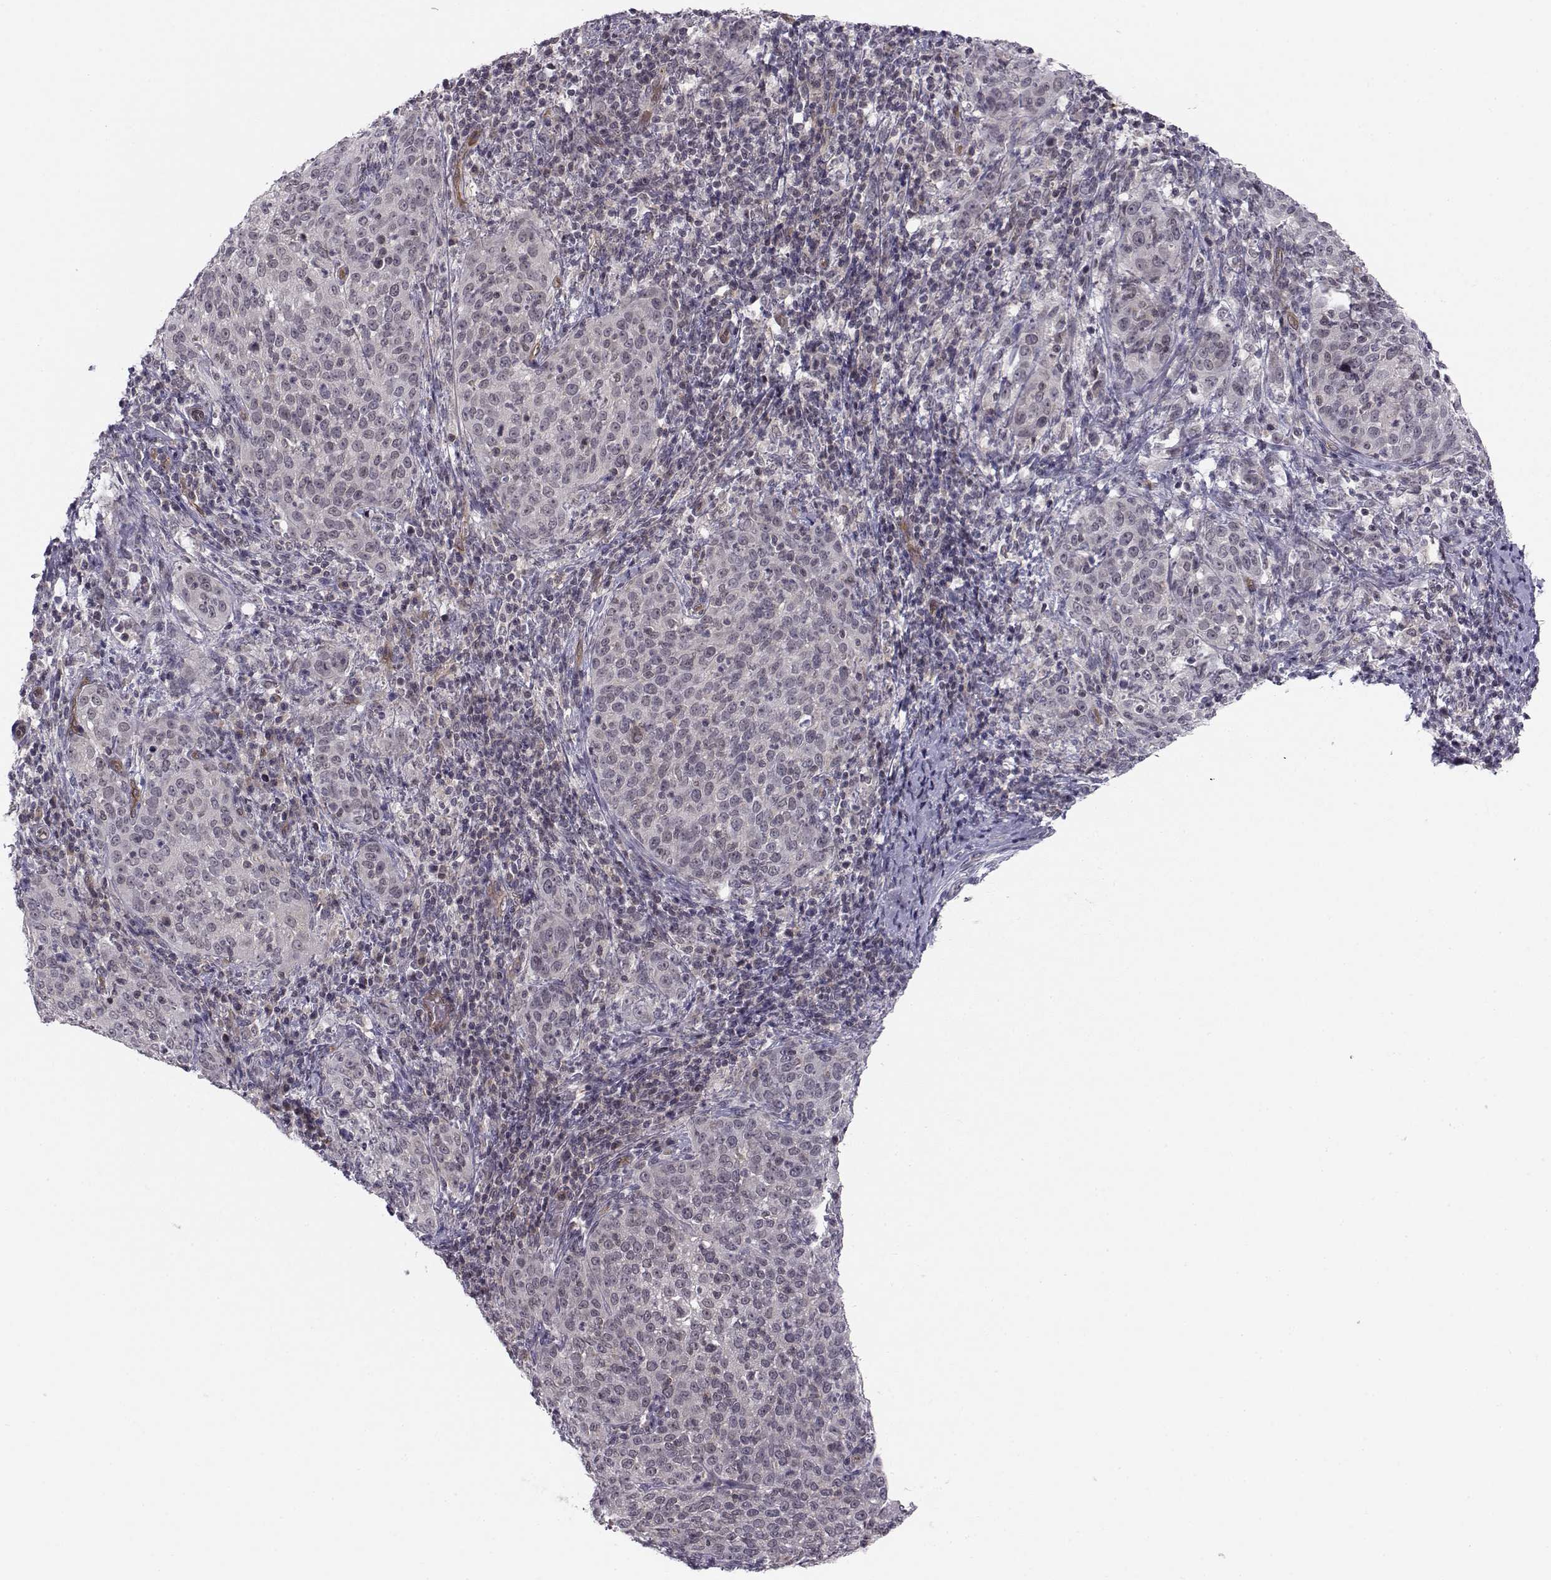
{"staining": {"intensity": "negative", "quantity": "none", "location": "none"}, "tissue": "cervical cancer", "cell_type": "Tumor cells", "image_type": "cancer", "snomed": [{"axis": "morphology", "description": "Squamous cell carcinoma, NOS"}, {"axis": "topography", "description": "Cervix"}], "caption": "Histopathology image shows no significant protein staining in tumor cells of squamous cell carcinoma (cervical). (DAB immunohistochemistry visualized using brightfield microscopy, high magnification).", "gene": "KIF13B", "patient": {"sex": "female", "age": 51}}